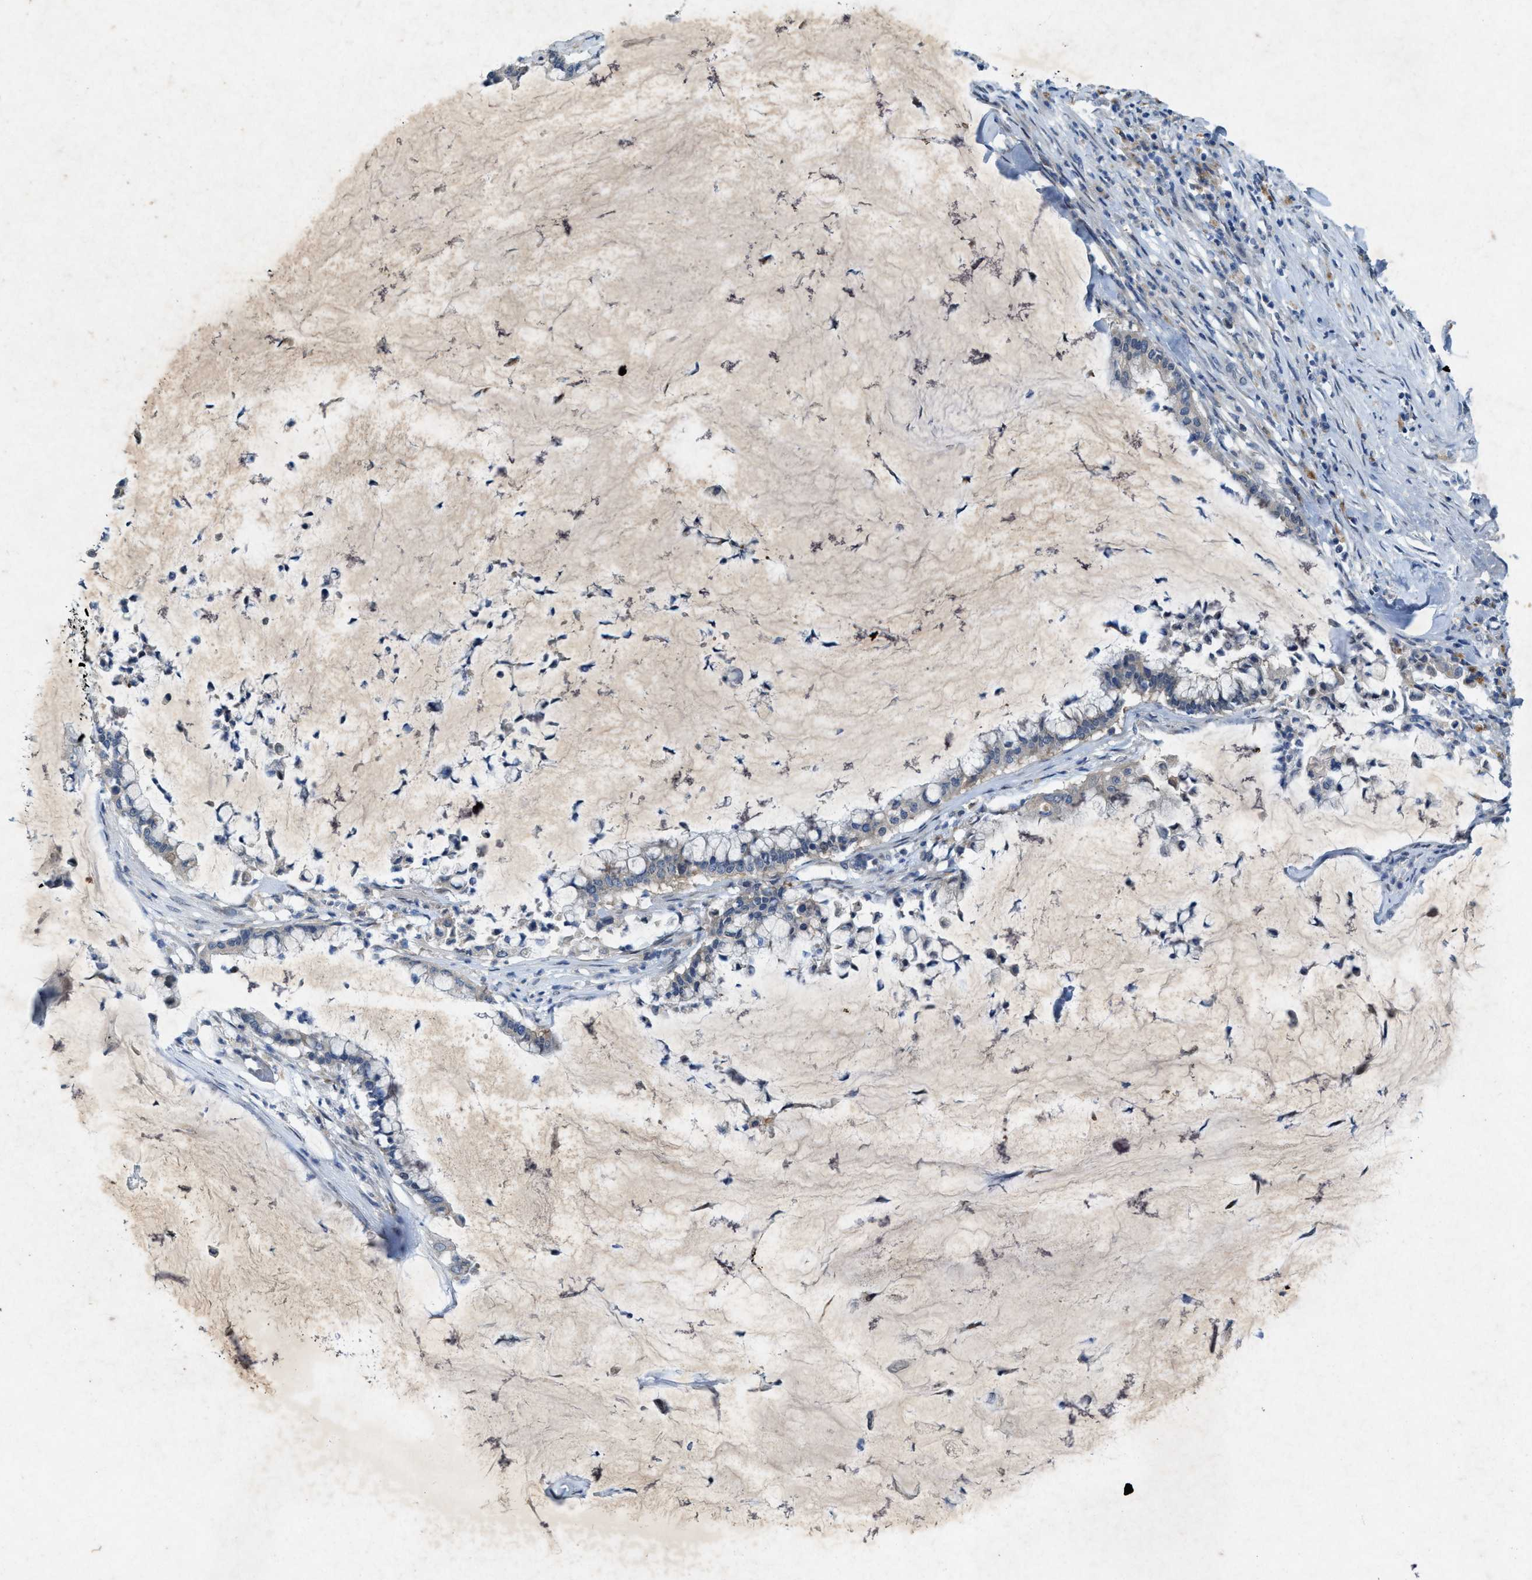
{"staining": {"intensity": "weak", "quantity": "25%-75%", "location": "cytoplasmic/membranous"}, "tissue": "pancreatic cancer", "cell_type": "Tumor cells", "image_type": "cancer", "snomed": [{"axis": "morphology", "description": "Adenocarcinoma, NOS"}, {"axis": "topography", "description": "Pancreas"}], "caption": "Immunohistochemistry image of adenocarcinoma (pancreatic) stained for a protein (brown), which demonstrates low levels of weak cytoplasmic/membranous positivity in approximately 25%-75% of tumor cells.", "gene": "URGCP", "patient": {"sex": "male", "age": 41}}